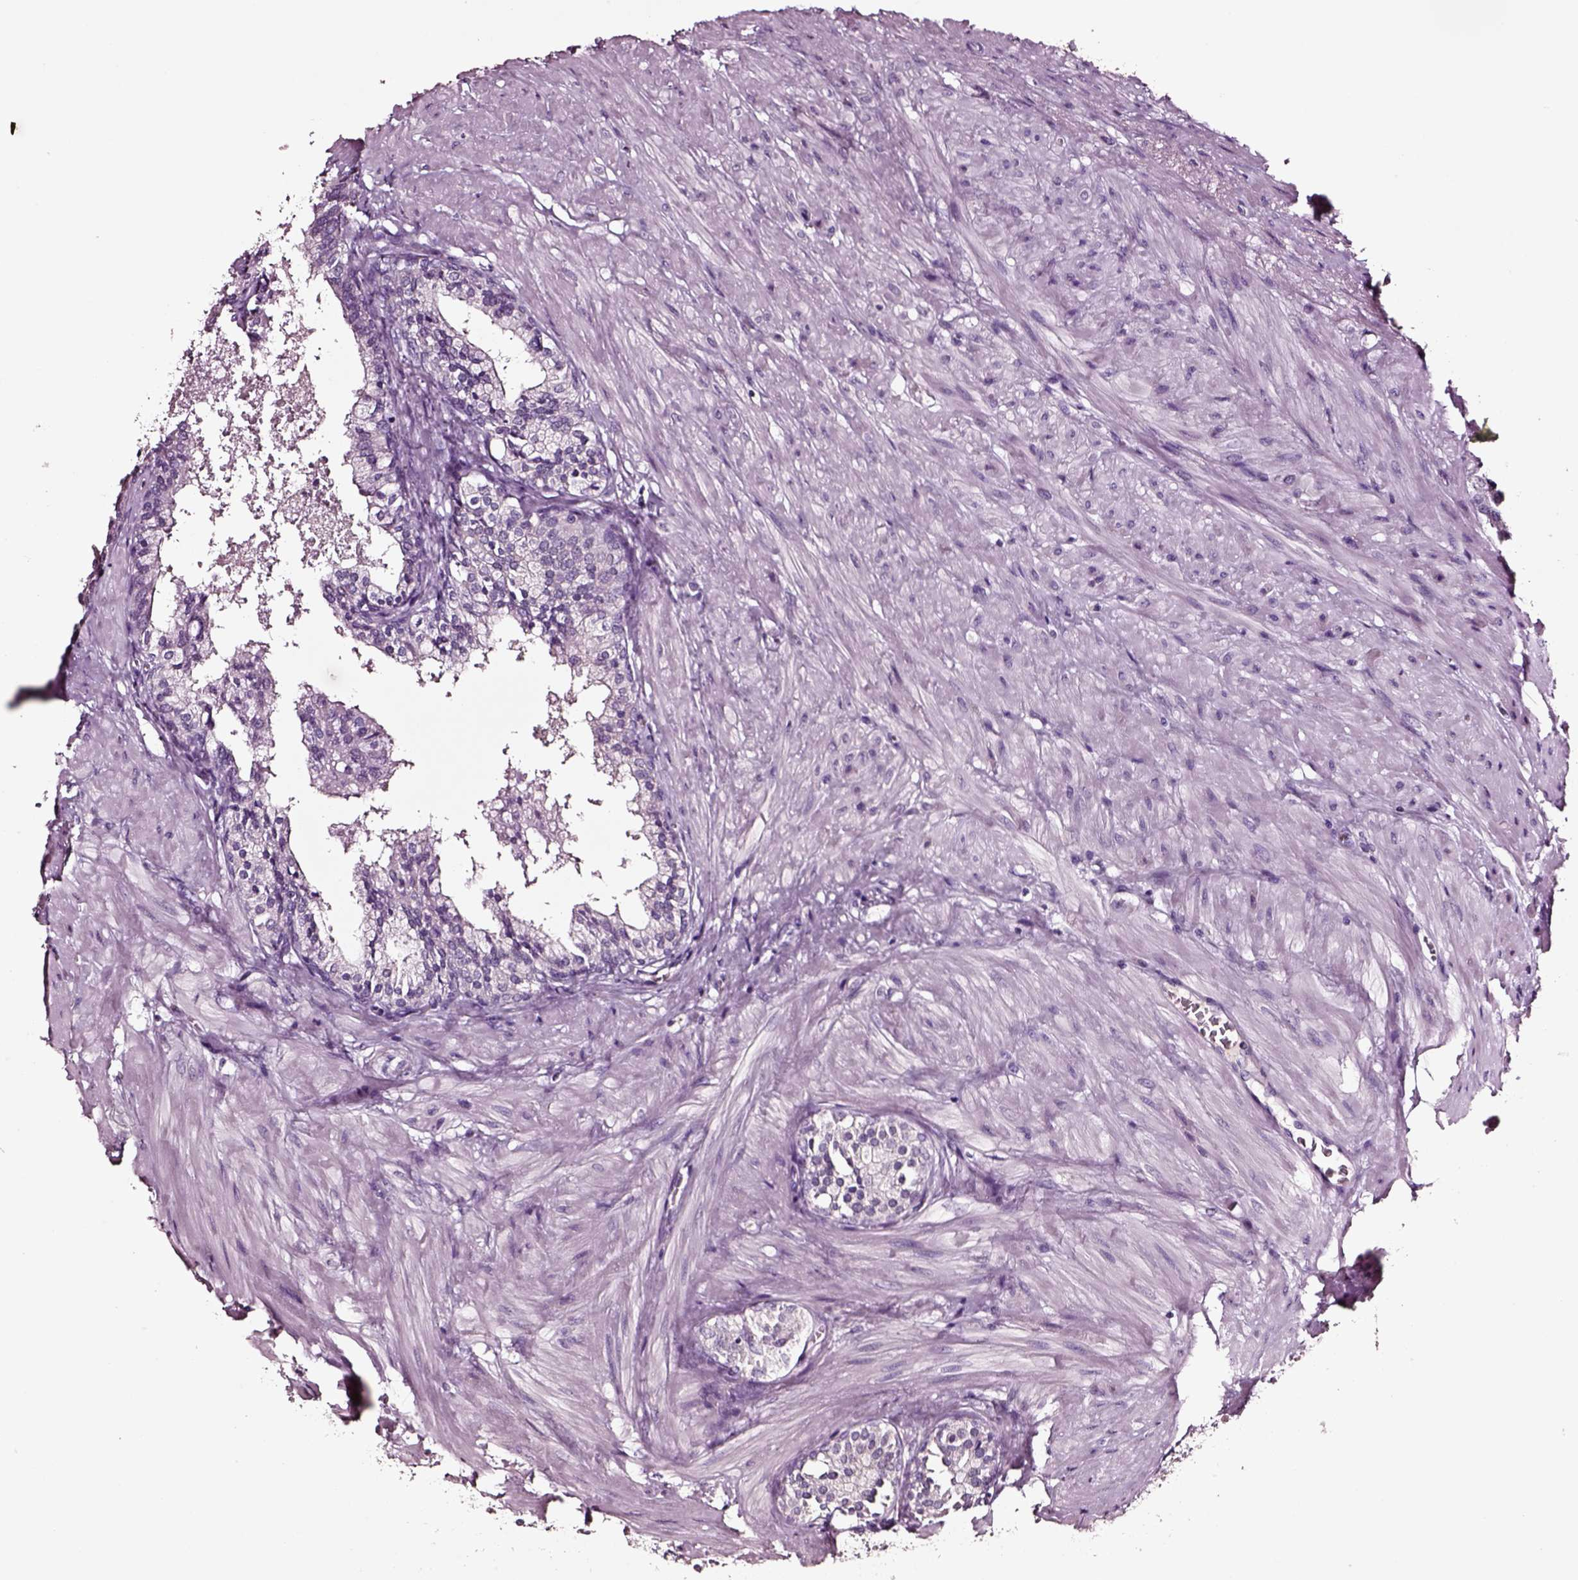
{"staining": {"intensity": "negative", "quantity": "none", "location": "none"}, "tissue": "prostate cancer", "cell_type": "Tumor cells", "image_type": "cancer", "snomed": [{"axis": "morphology", "description": "Adenocarcinoma, Low grade"}, {"axis": "topography", "description": "Prostate"}], "caption": "Tumor cells are negative for protein expression in human prostate cancer (low-grade adenocarcinoma).", "gene": "SMIM17", "patient": {"sex": "male", "age": 56}}